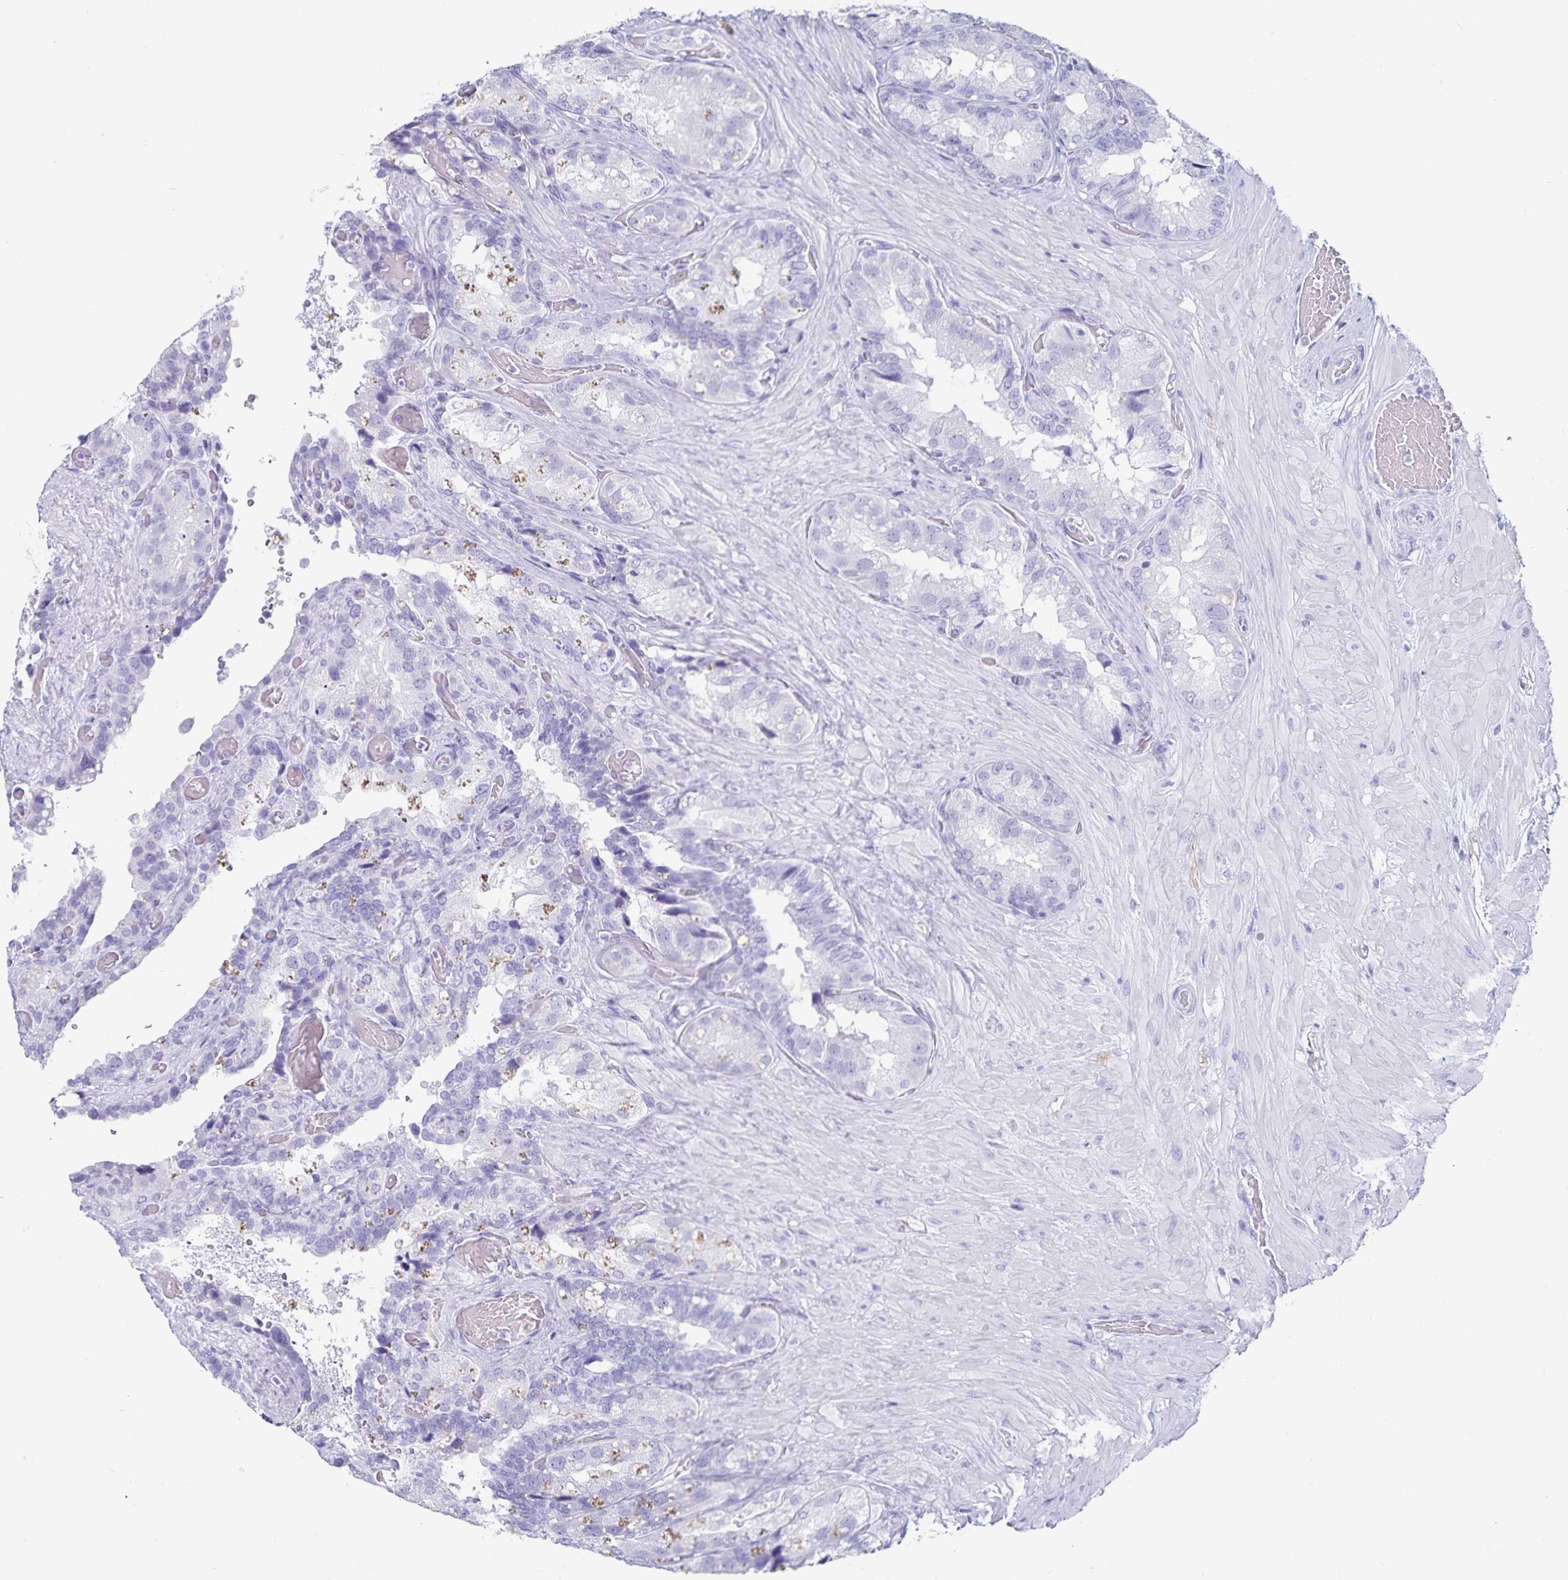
{"staining": {"intensity": "negative", "quantity": "none", "location": "none"}, "tissue": "seminal vesicle", "cell_type": "Glandular cells", "image_type": "normal", "snomed": [{"axis": "morphology", "description": "Normal tissue, NOS"}, {"axis": "topography", "description": "Seminal veicle"}], "caption": "Image shows no significant protein staining in glandular cells of benign seminal vesicle. (DAB (3,3'-diaminobenzidine) IHC, high magnification).", "gene": "C19orf73", "patient": {"sex": "male", "age": 60}}